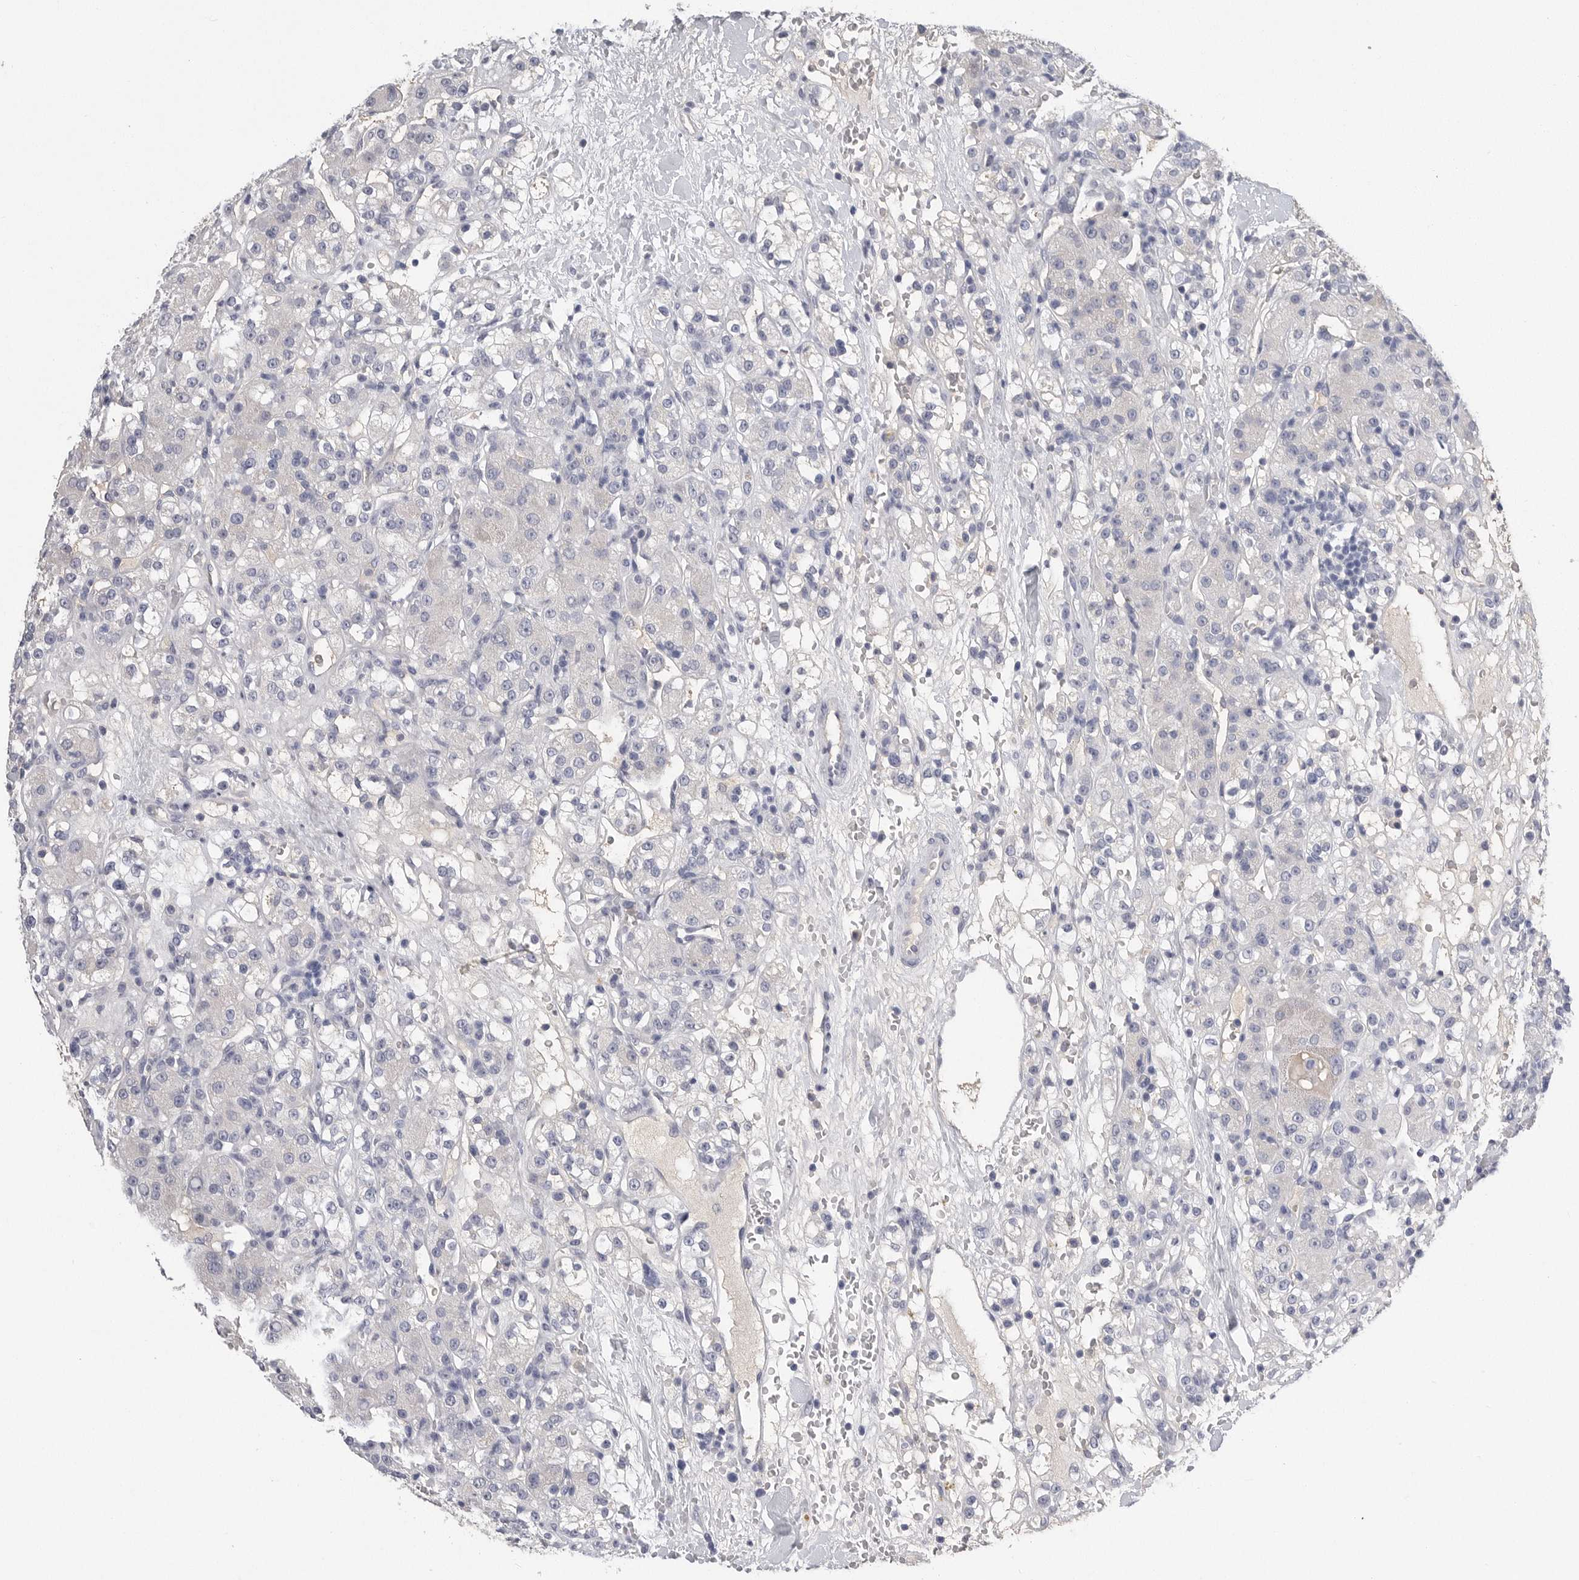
{"staining": {"intensity": "negative", "quantity": "none", "location": "none"}, "tissue": "renal cancer", "cell_type": "Tumor cells", "image_type": "cancer", "snomed": [{"axis": "morphology", "description": "Normal tissue, NOS"}, {"axis": "morphology", "description": "Adenocarcinoma, NOS"}, {"axis": "topography", "description": "Kidney"}], "caption": "Renal cancer was stained to show a protein in brown. There is no significant expression in tumor cells.", "gene": "FABP6", "patient": {"sex": "male", "age": 61}}